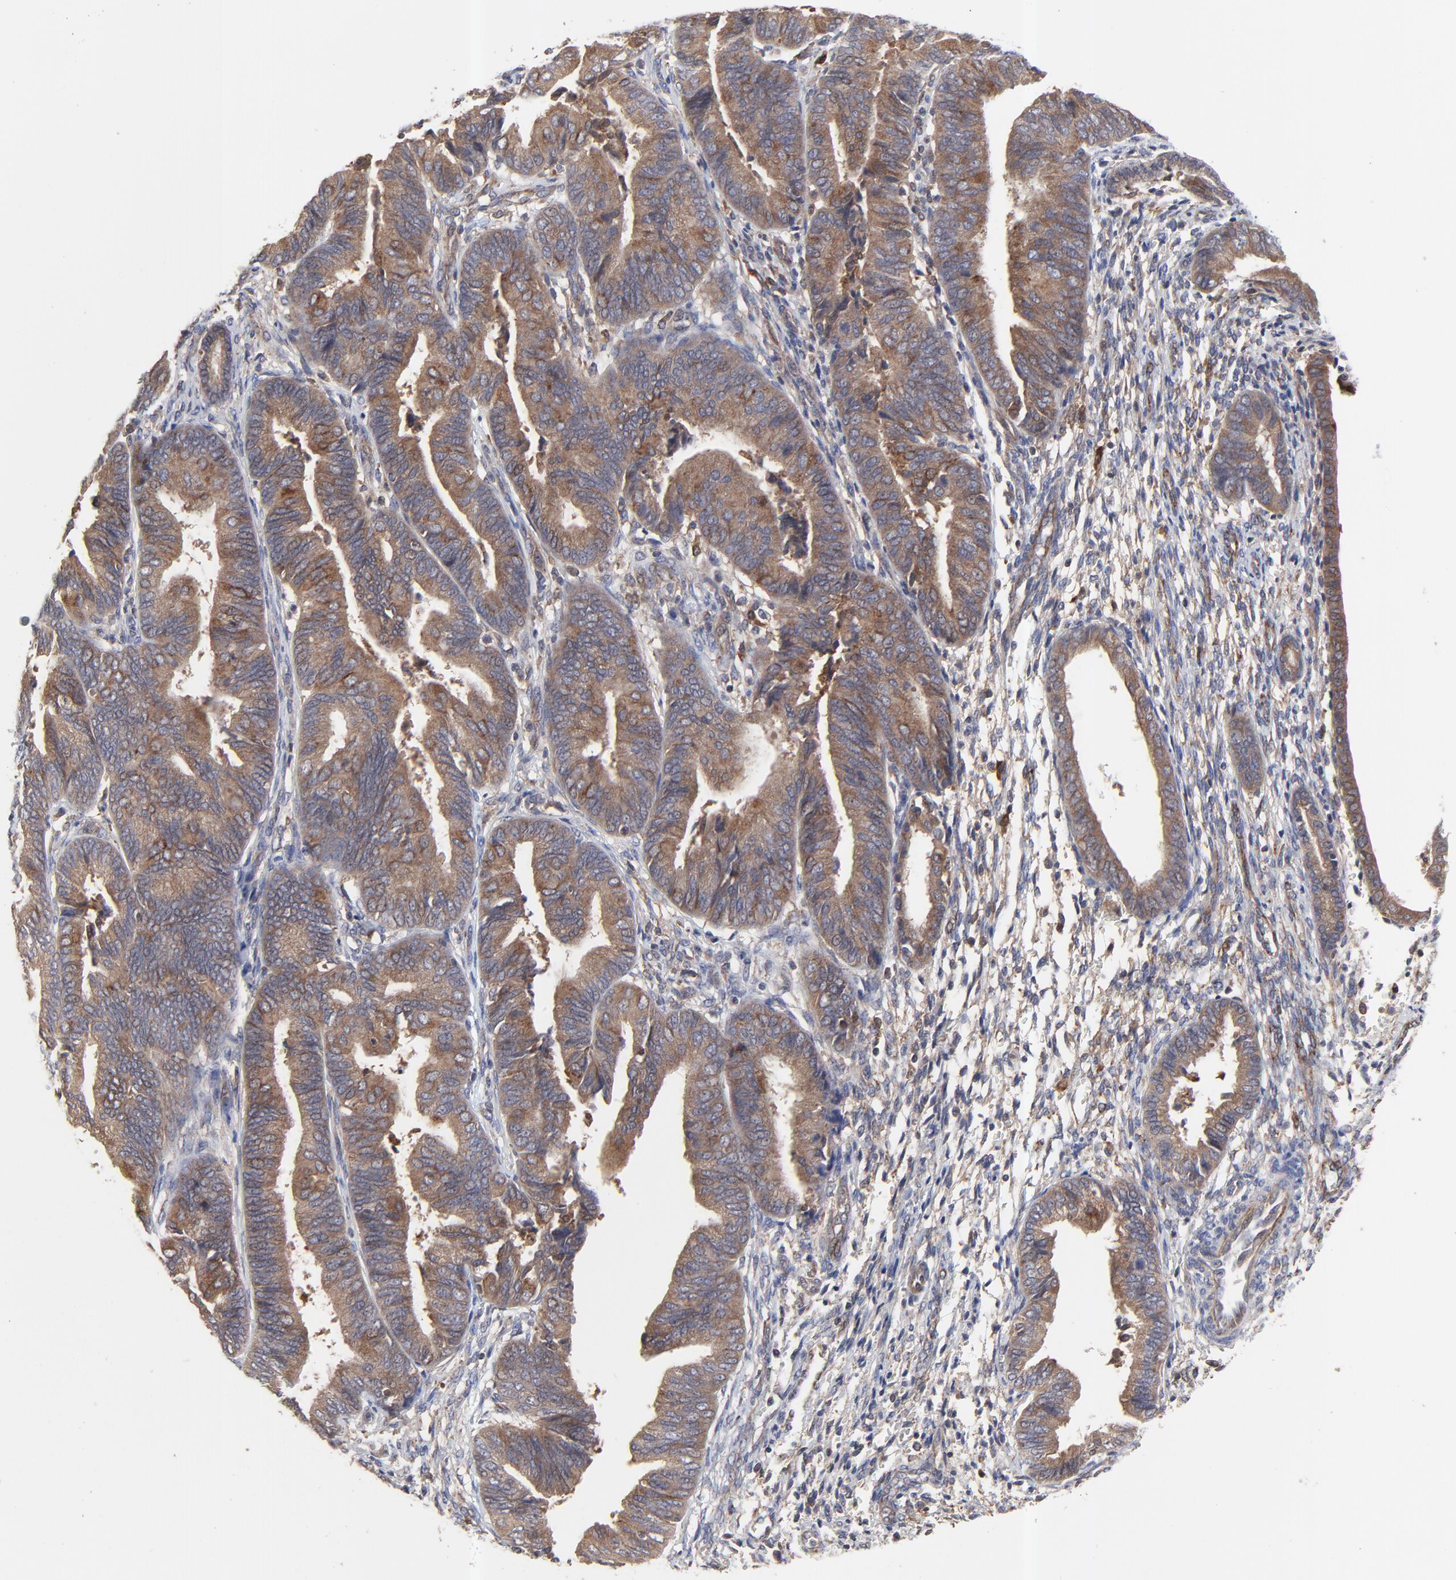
{"staining": {"intensity": "strong", "quantity": ">75%", "location": "cytoplasmic/membranous"}, "tissue": "endometrial cancer", "cell_type": "Tumor cells", "image_type": "cancer", "snomed": [{"axis": "morphology", "description": "Adenocarcinoma, NOS"}, {"axis": "topography", "description": "Endometrium"}], "caption": "Strong cytoplasmic/membranous expression is appreciated in approximately >75% of tumor cells in endometrial adenocarcinoma. Using DAB (3,3'-diaminobenzidine) (brown) and hematoxylin (blue) stains, captured at high magnification using brightfield microscopy.", "gene": "RAB9A", "patient": {"sex": "female", "age": 63}}